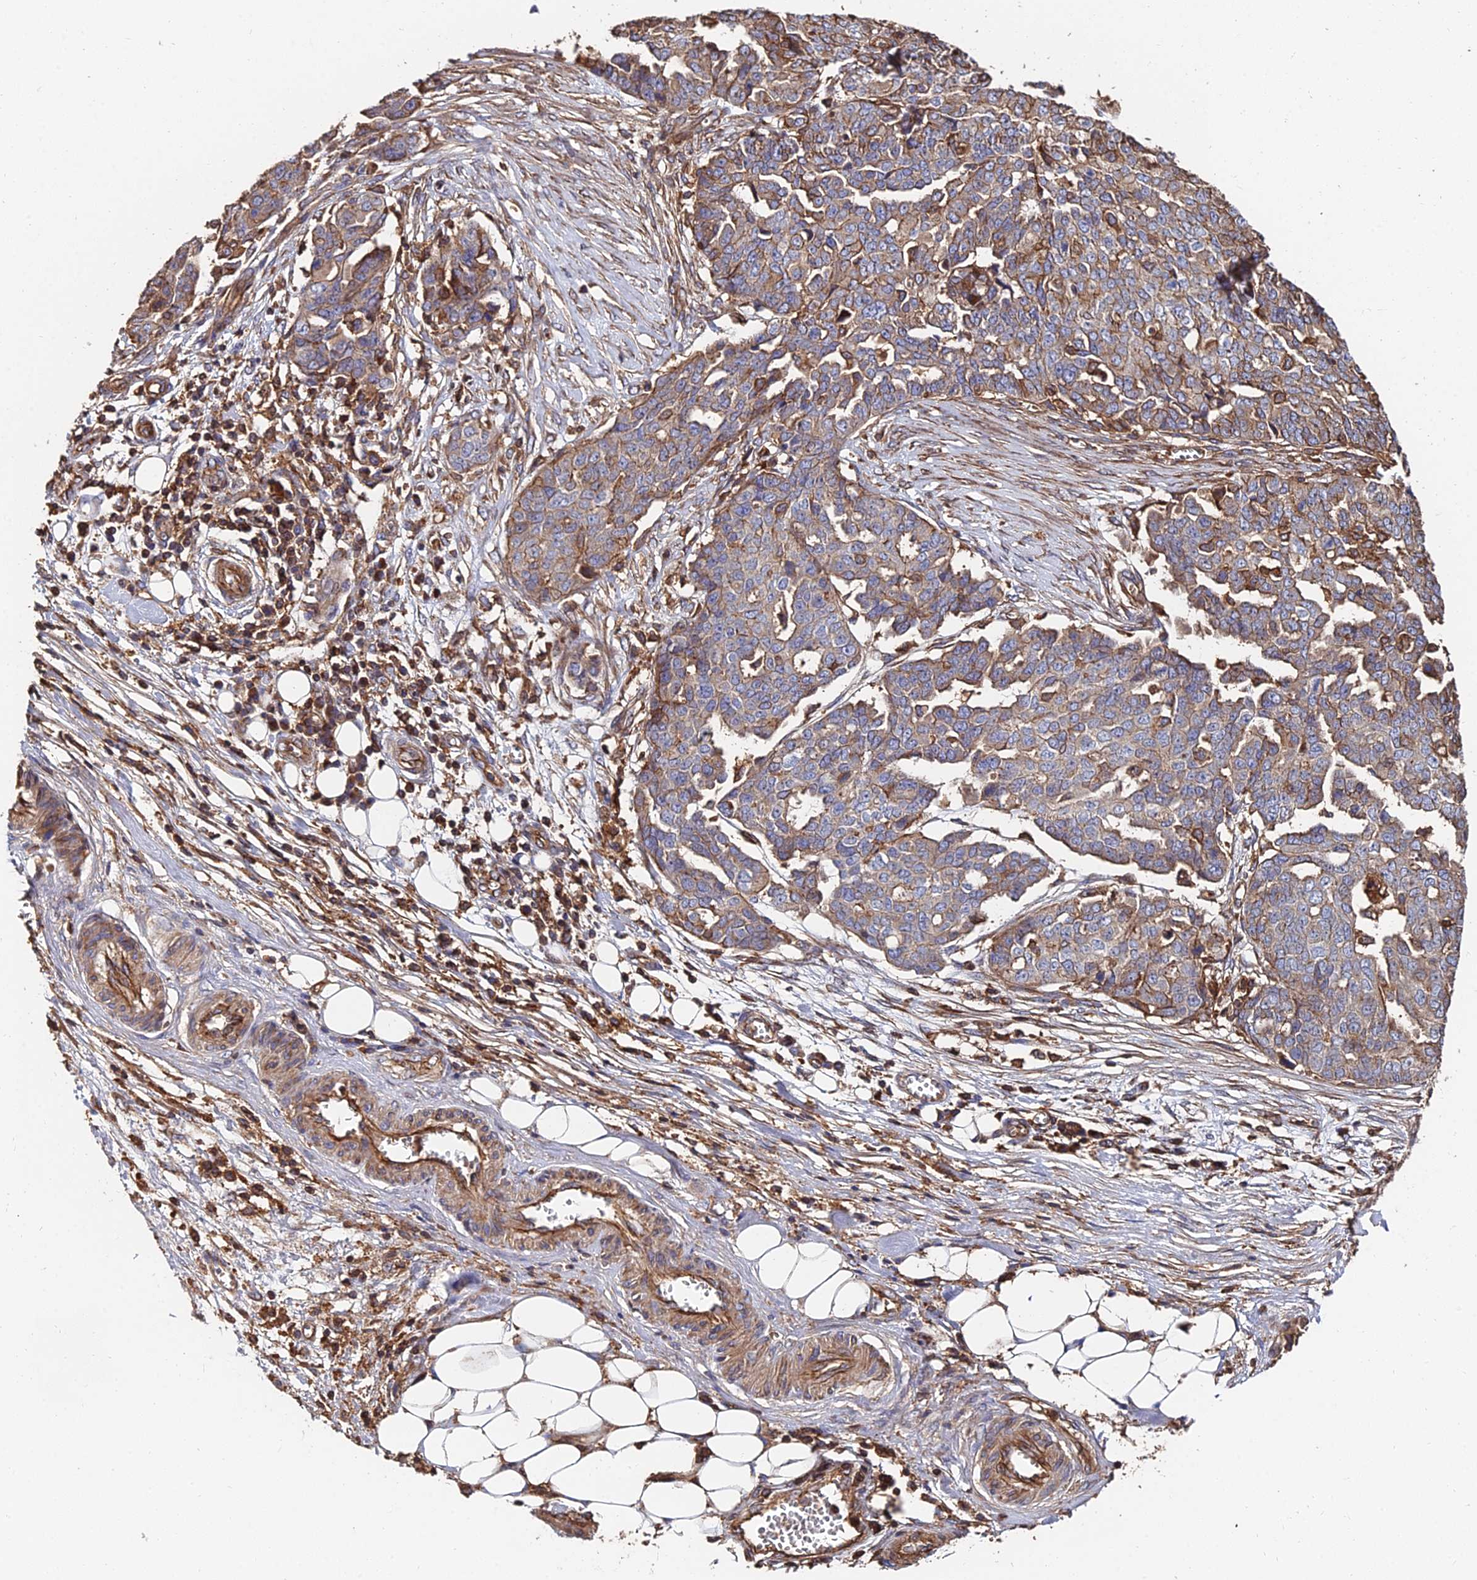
{"staining": {"intensity": "weak", "quantity": ">75%", "location": "cytoplasmic/membranous"}, "tissue": "ovarian cancer", "cell_type": "Tumor cells", "image_type": "cancer", "snomed": [{"axis": "morphology", "description": "Cystadenocarcinoma, serous, NOS"}, {"axis": "topography", "description": "Soft tissue"}, {"axis": "topography", "description": "Ovary"}], "caption": "Ovarian serous cystadenocarcinoma stained with a brown dye shows weak cytoplasmic/membranous positive expression in about >75% of tumor cells.", "gene": "EXT1", "patient": {"sex": "female", "age": 57}}